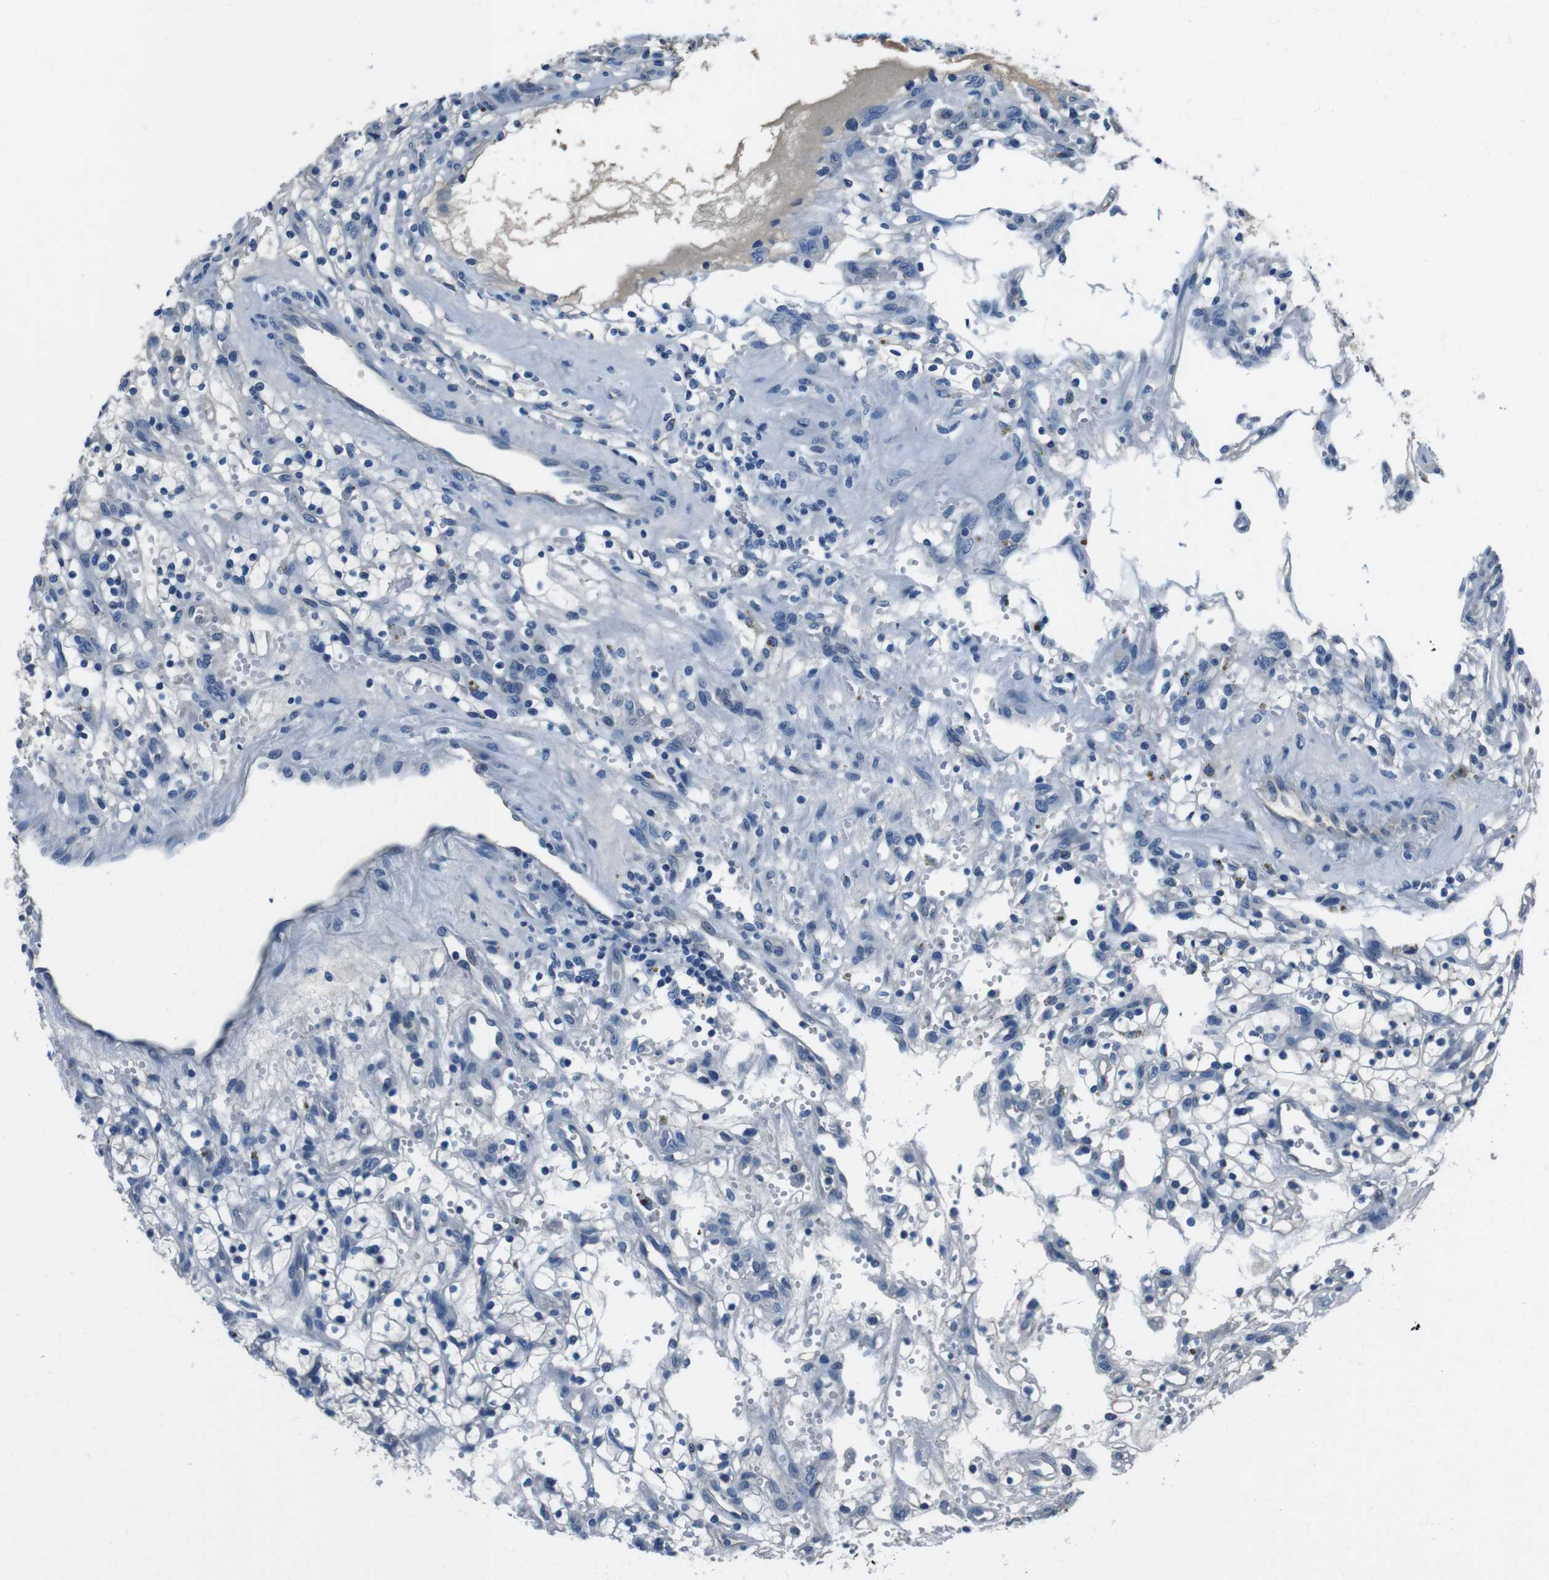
{"staining": {"intensity": "negative", "quantity": "none", "location": "none"}, "tissue": "renal cancer", "cell_type": "Tumor cells", "image_type": "cancer", "snomed": [{"axis": "morphology", "description": "Adenocarcinoma, NOS"}, {"axis": "topography", "description": "Kidney"}], "caption": "Renal cancer was stained to show a protein in brown. There is no significant positivity in tumor cells. (DAB (3,3'-diaminobenzidine) IHC, high magnification).", "gene": "CASQ1", "patient": {"sex": "female", "age": 57}}